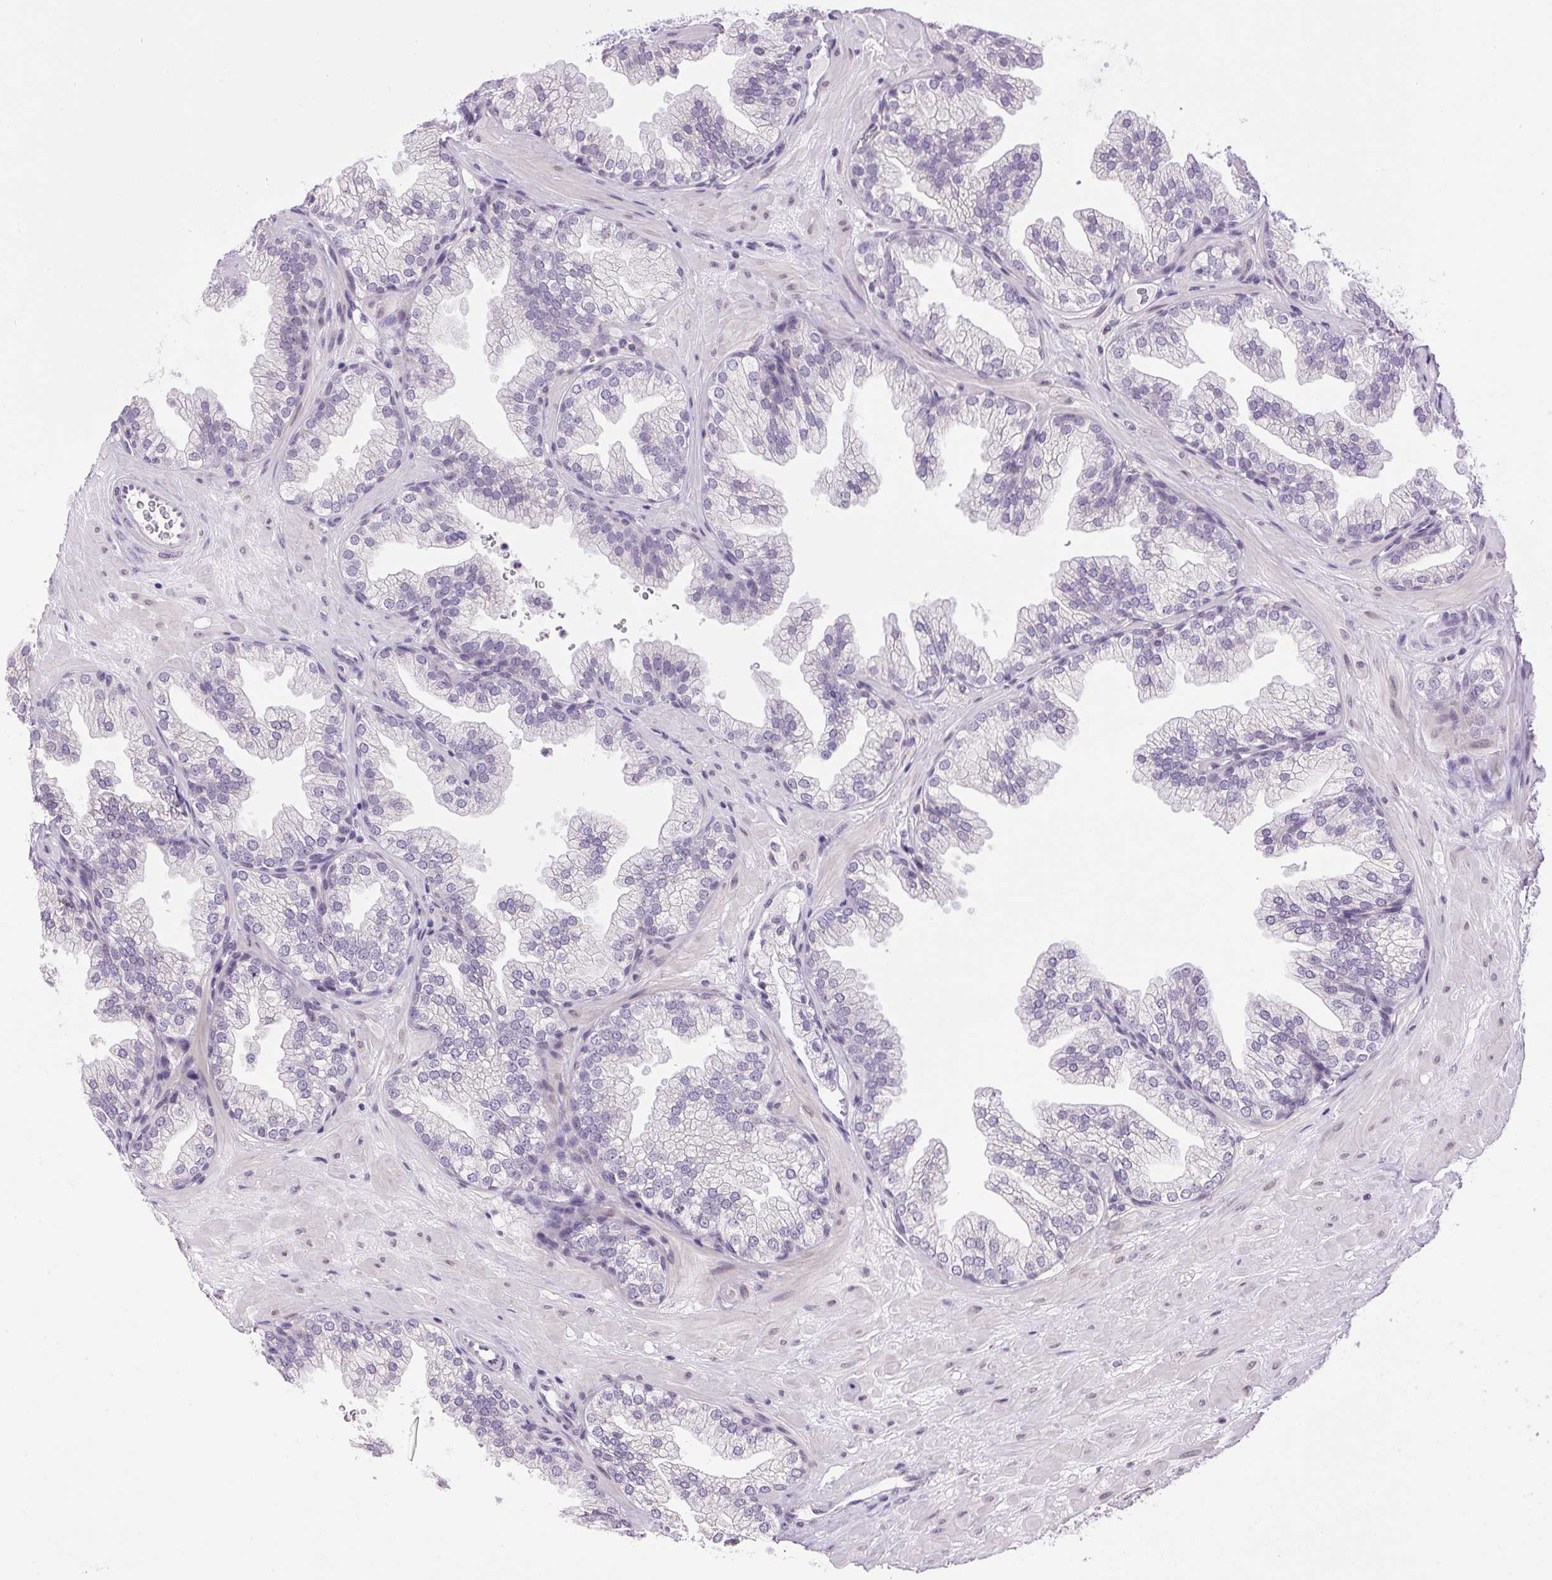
{"staining": {"intensity": "weak", "quantity": "<25%", "location": "cytoplasmic/membranous"}, "tissue": "prostate", "cell_type": "Glandular cells", "image_type": "normal", "snomed": [{"axis": "morphology", "description": "Normal tissue, NOS"}, {"axis": "topography", "description": "Prostate"}], "caption": "Prostate was stained to show a protein in brown. There is no significant positivity in glandular cells. Brightfield microscopy of immunohistochemistry stained with DAB (brown) and hematoxylin (blue), captured at high magnification.", "gene": "SMIM13", "patient": {"sex": "male", "age": 37}}